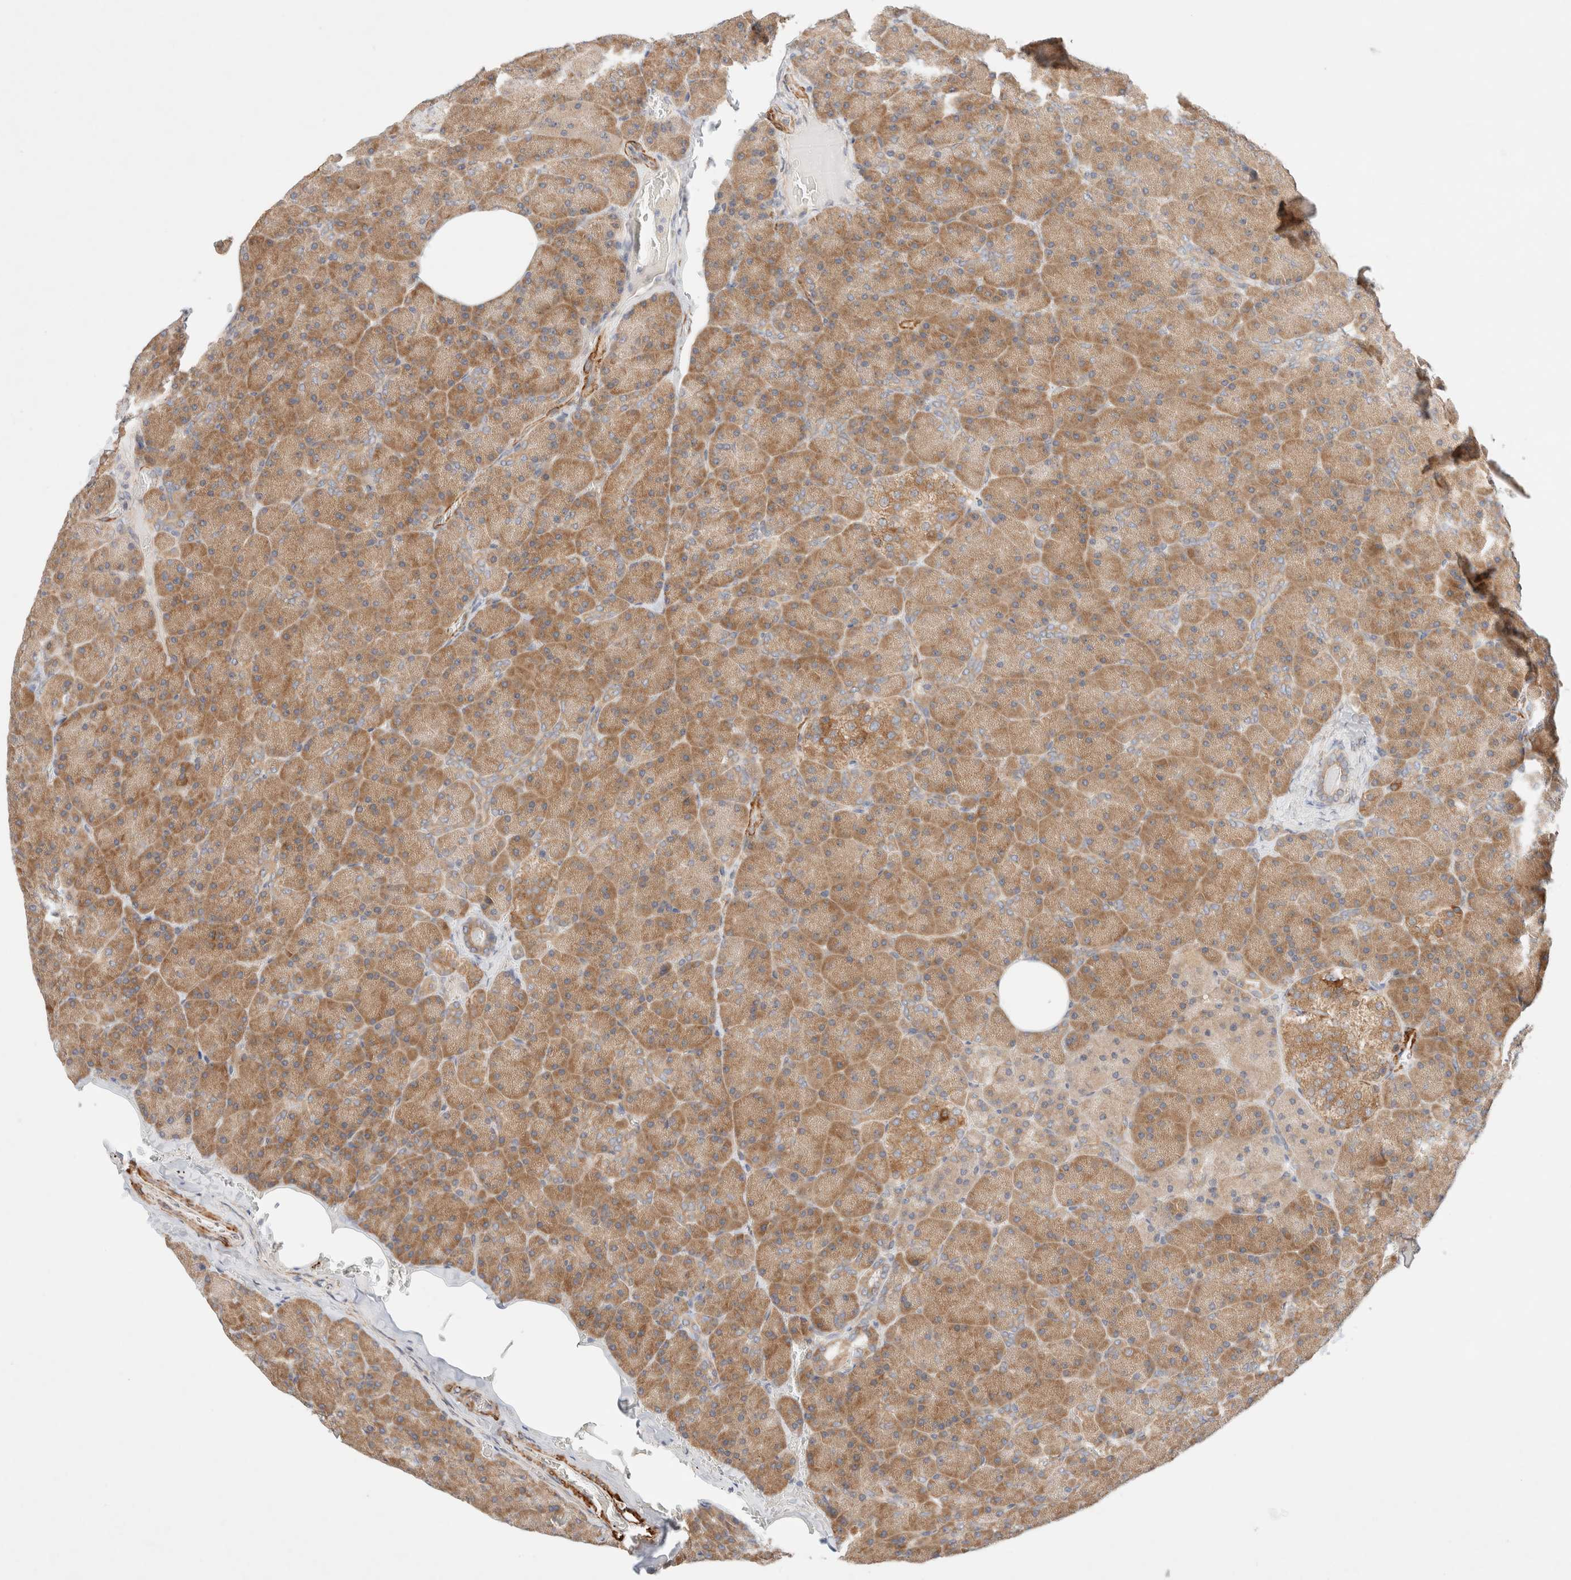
{"staining": {"intensity": "moderate", "quantity": ">75%", "location": "cytoplasmic/membranous"}, "tissue": "pancreas", "cell_type": "Exocrine glandular cells", "image_type": "normal", "snomed": [{"axis": "morphology", "description": "Normal tissue, NOS"}, {"axis": "topography", "description": "Pancreas"}], "caption": "High-magnification brightfield microscopy of benign pancreas stained with DAB (brown) and counterstained with hematoxylin (blue). exocrine glandular cells exhibit moderate cytoplasmic/membranous expression is identified in approximately>75% of cells.", "gene": "RRP15", "patient": {"sex": "female", "age": 35}}